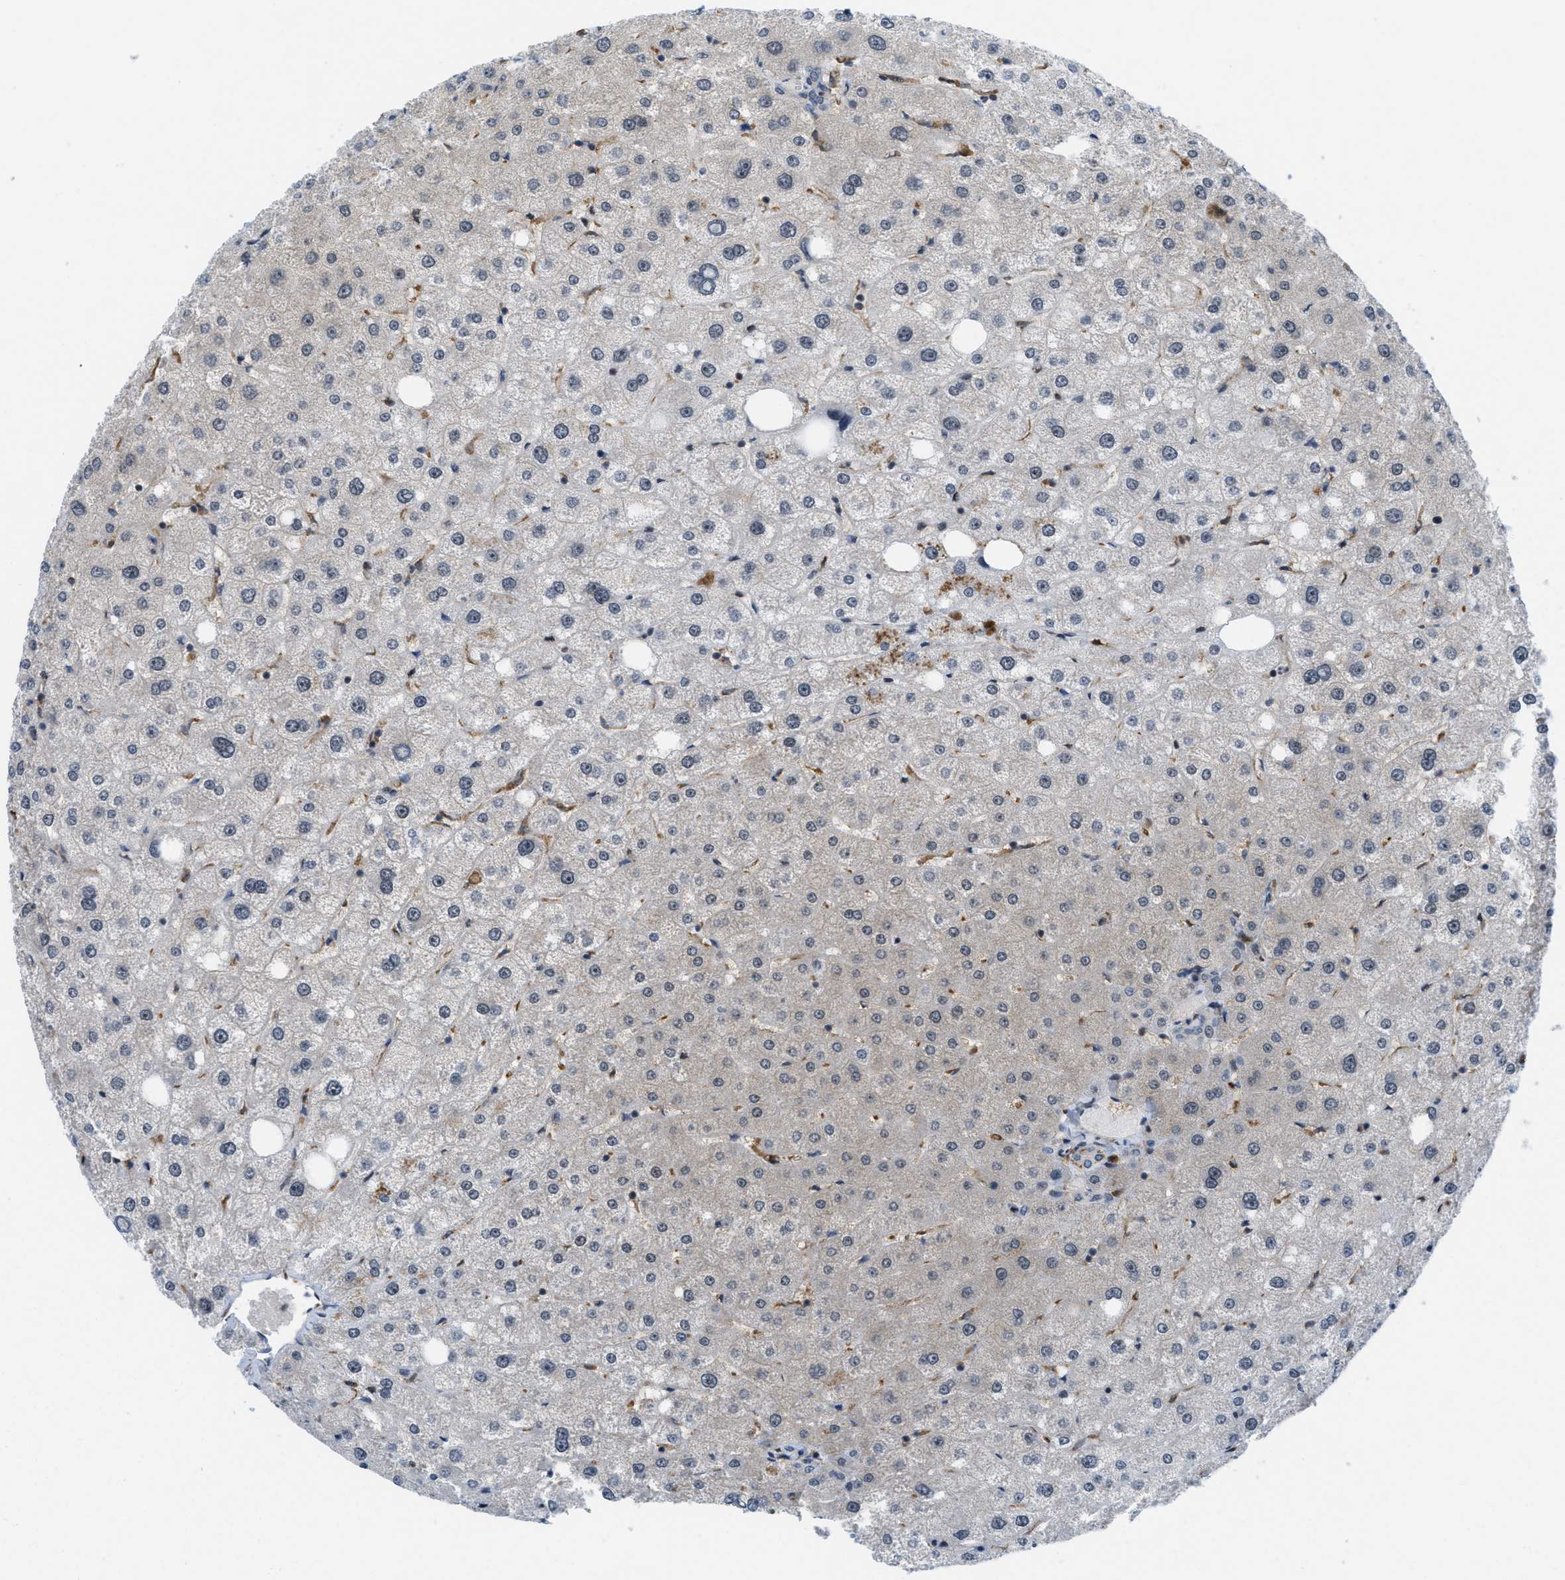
{"staining": {"intensity": "weak", "quantity": "<25%", "location": "nuclear"}, "tissue": "liver", "cell_type": "Cholangiocytes", "image_type": "normal", "snomed": [{"axis": "morphology", "description": "Normal tissue, NOS"}, {"axis": "topography", "description": "Liver"}], "caption": "Immunohistochemistry (IHC) of benign human liver demonstrates no staining in cholangiocytes. (DAB immunohistochemistry with hematoxylin counter stain).", "gene": "ING1", "patient": {"sex": "male", "age": 73}}